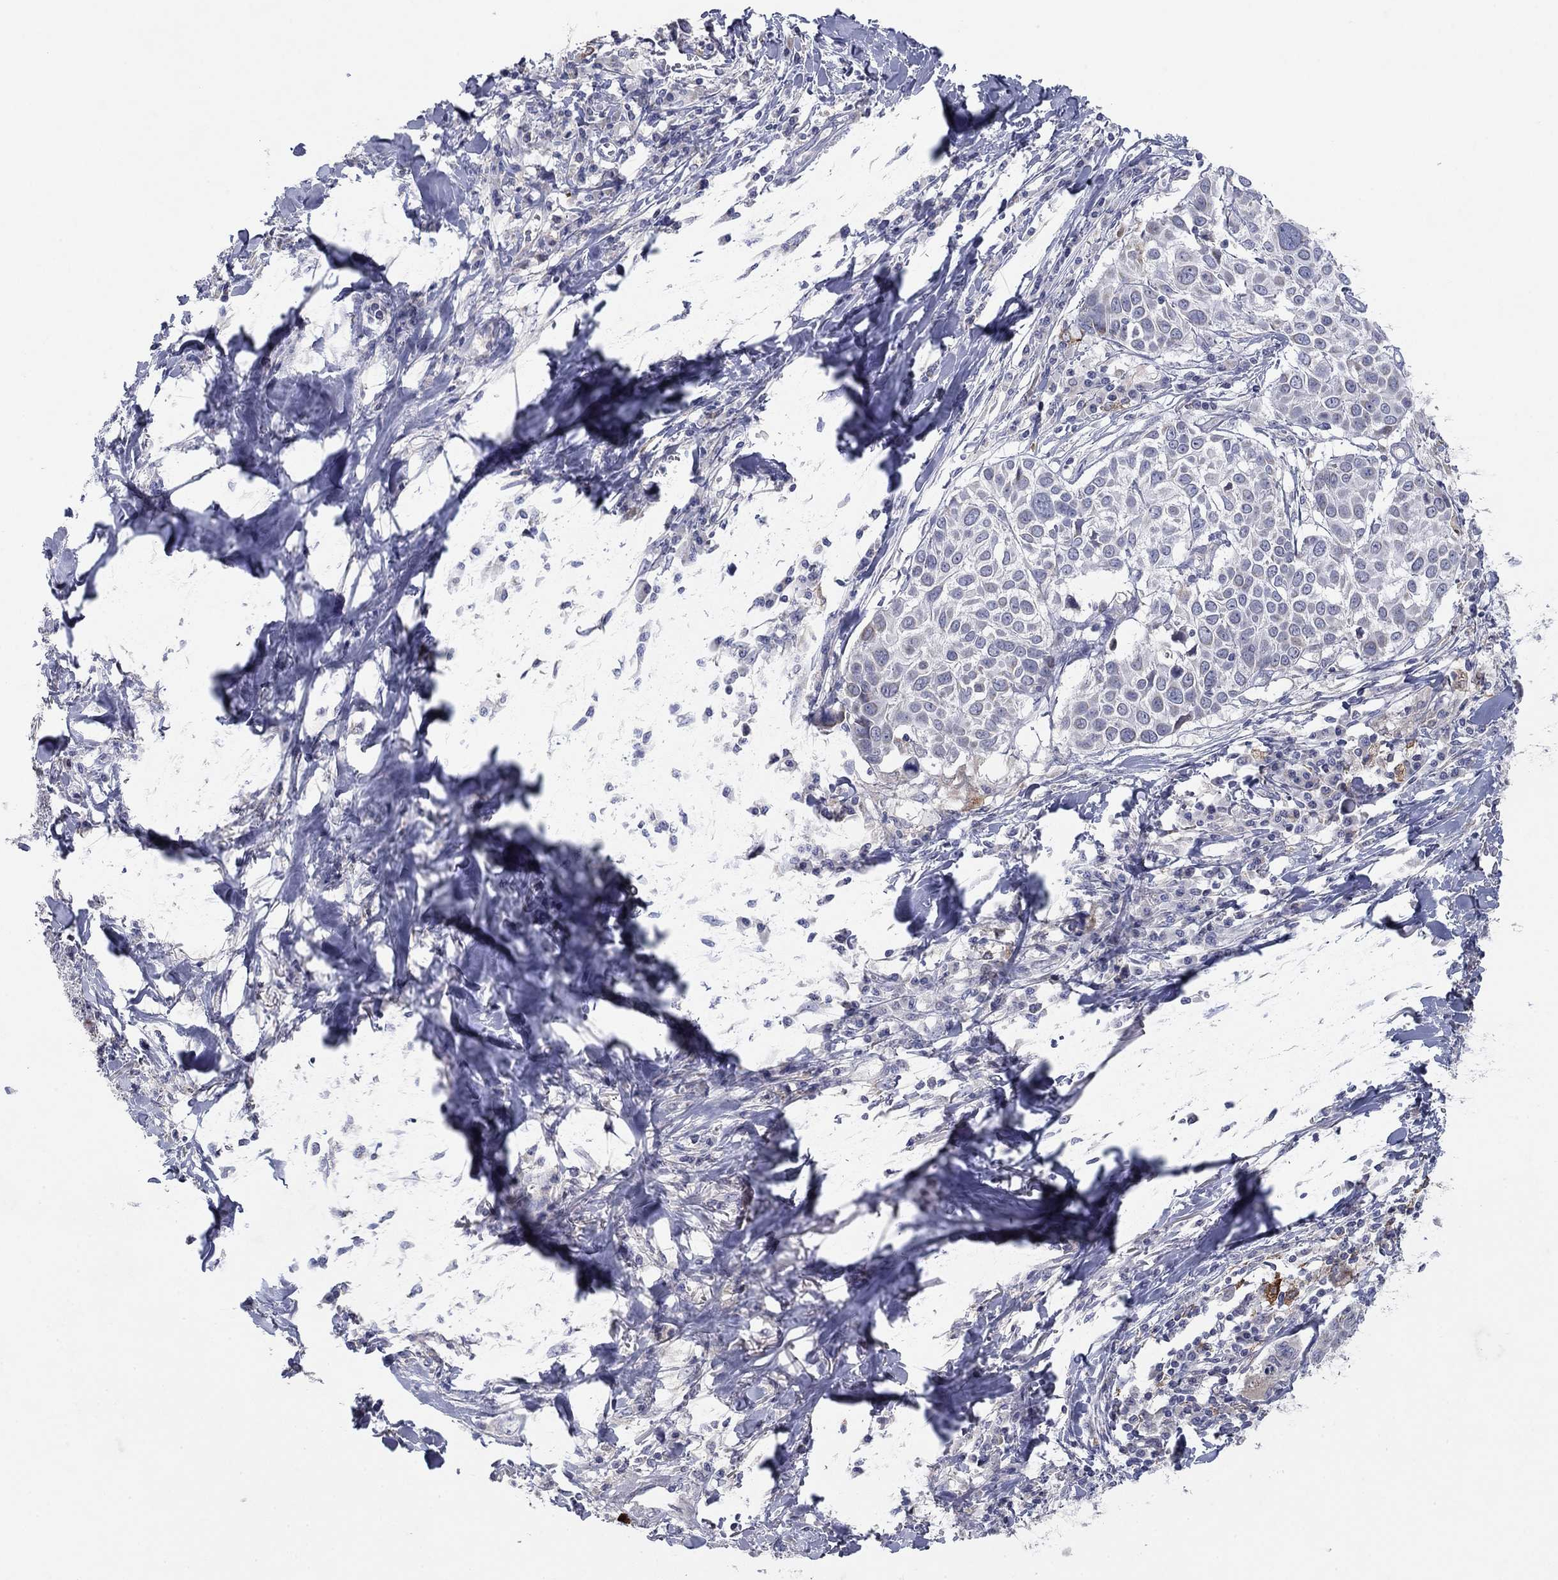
{"staining": {"intensity": "negative", "quantity": "none", "location": "none"}, "tissue": "lung cancer", "cell_type": "Tumor cells", "image_type": "cancer", "snomed": [{"axis": "morphology", "description": "Squamous cell carcinoma, NOS"}, {"axis": "topography", "description": "Lung"}], "caption": "The histopathology image demonstrates no significant staining in tumor cells of lung cancer. (Stains: DAB immunohistochemistry (IHC) with hematoxylin counter stain, Microscopy: brightfield microscopy at high magnification).", "gene": "PTGDS", "patient": {"sex": "male", "age": 57}}